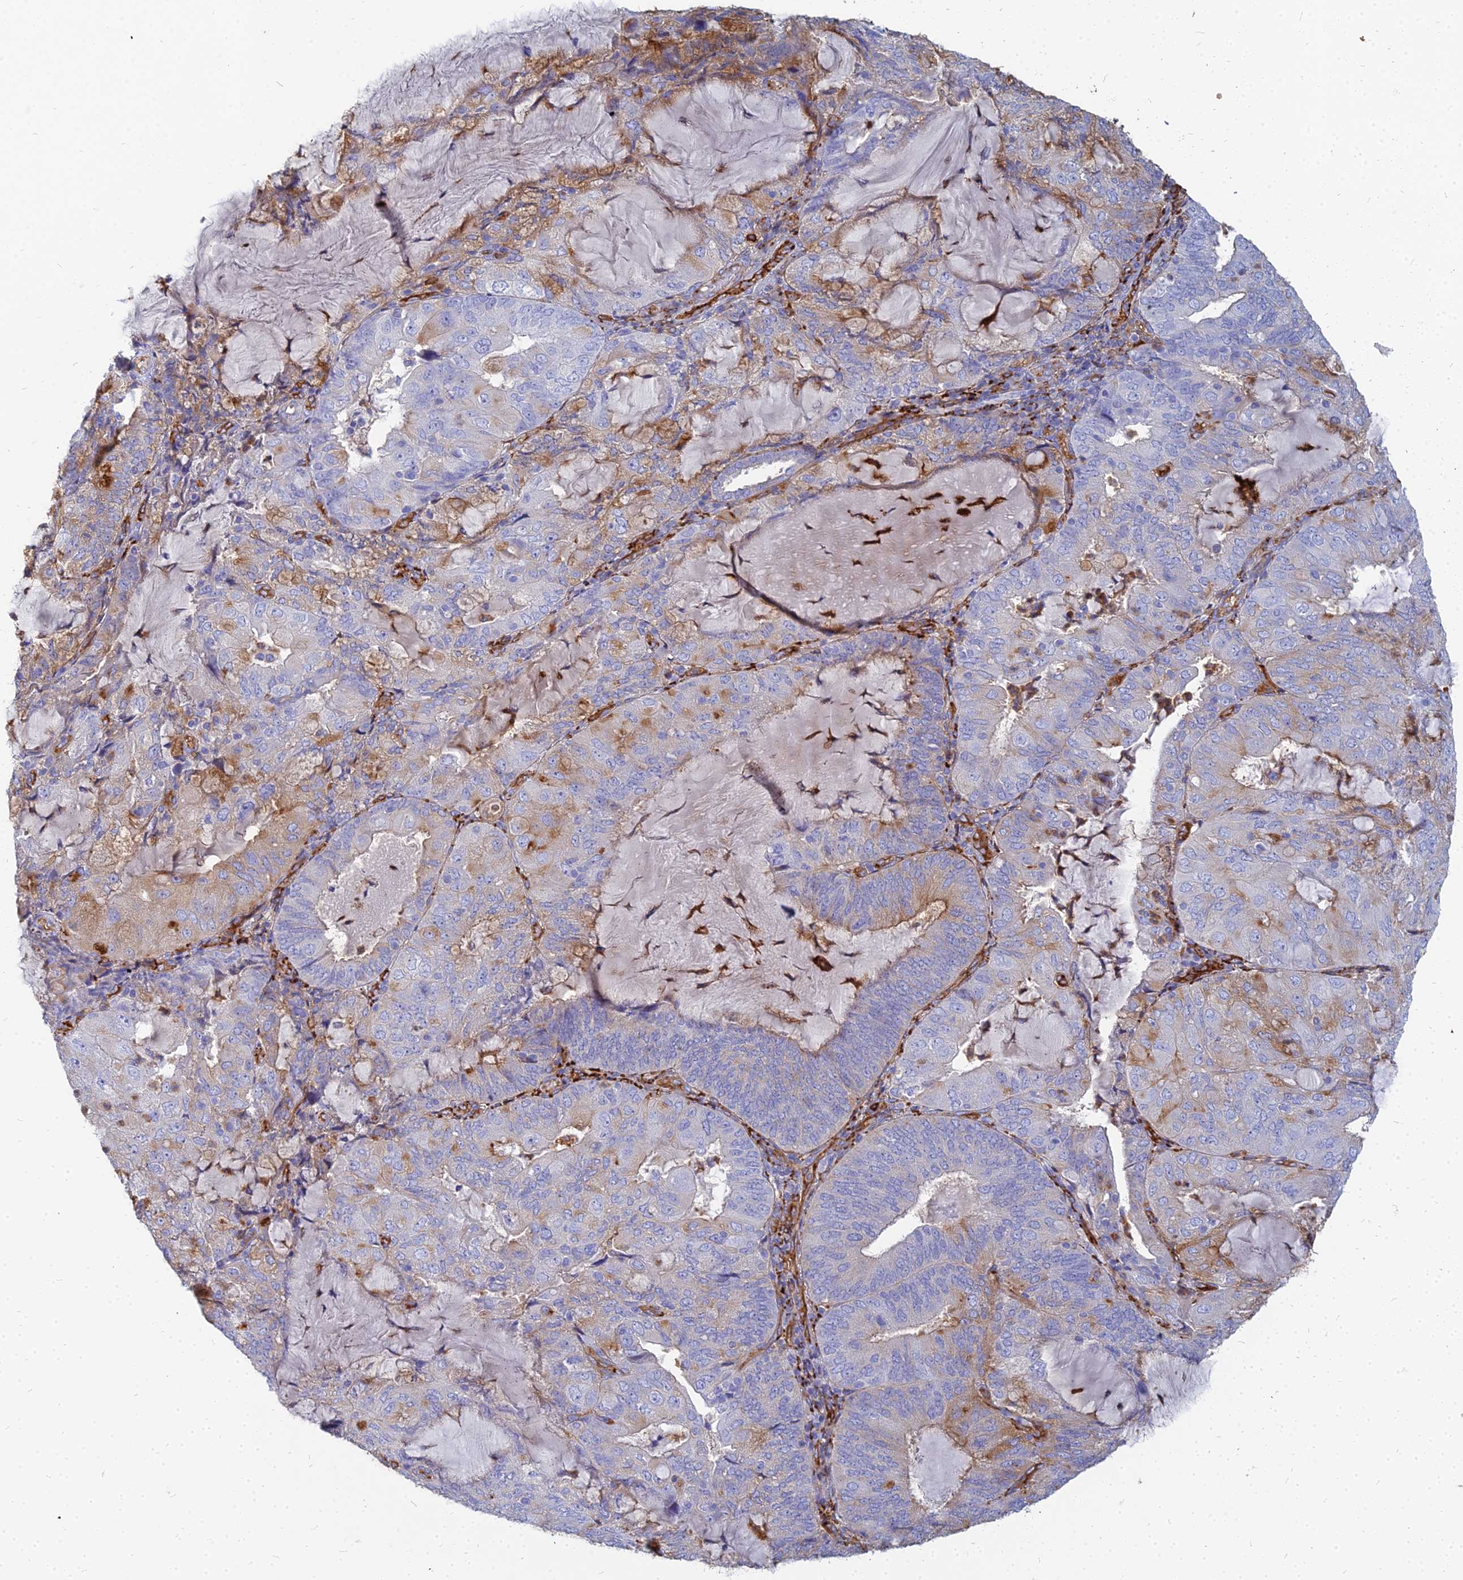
{"staining": {"intensity": "moderate", "quantity": "25%-75%", "location": "cytoplasmic/membranous"}, "tissue": "endometrial cancer", "cell_type": "Tumor cells", "image_type": "cancer", "snomed": [{"axis": "morphology", "description": "Adenocarcinoma, NOS"}, {"axis": "topography", "description": "Endometrium"}], "caption": "Immunohistochemistry (IHC) staining of endometrial cancer (adenocarcinoma), which exhibits medium levels of moderate cytoplasmic/membranous positivity in approximately 25%-75% of tumor cells indicating moderate cytoplasmic/membranous protein positivity. The staining was performed using DAB (3,3'-diaminobenzidine) (brown) for protein detection and nuclei were counterstained in hematoxylin (blue).", "gene": "VAT1", "patient": {"sex": "female", "age": 81}}